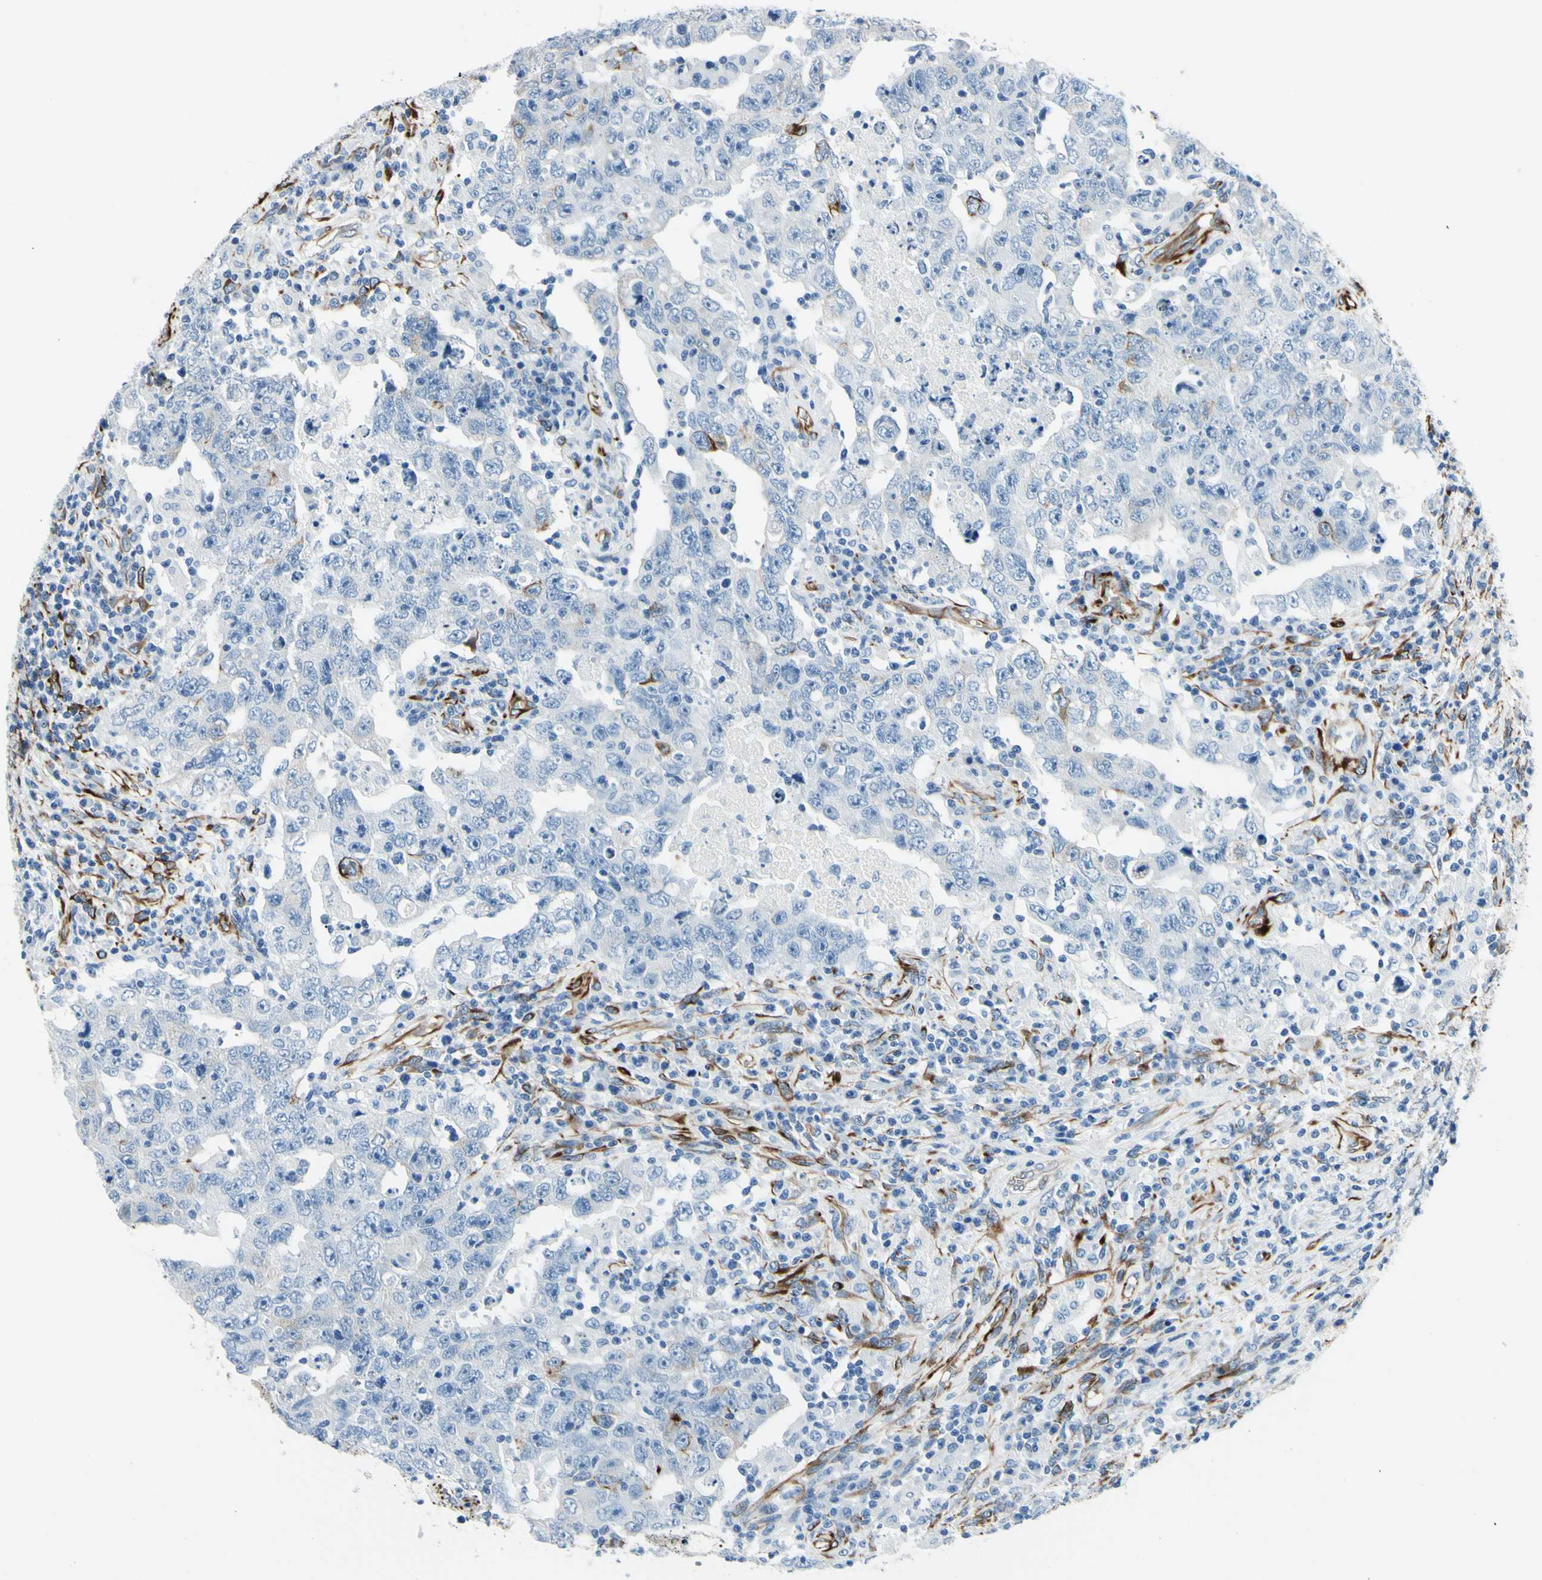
{"staining": {"intensity": "negative", "quantity": "none", "location": "none"}, "tissue": "testis cancer", "cell_type": "Tumor cells", "image_type": "cancer", "snomed": [{"axis": "morphology", "description": "Carcinoma, Embryonal, NOS"}, {"axis": "topography", "description": "Testis"}], "caption": "DAB immunohistochemical staining of testis cancer demonstrates no significant positivity in tumor cells.", "gene": "PTH2R", "patient": {"sex": "male", "age": 26}}